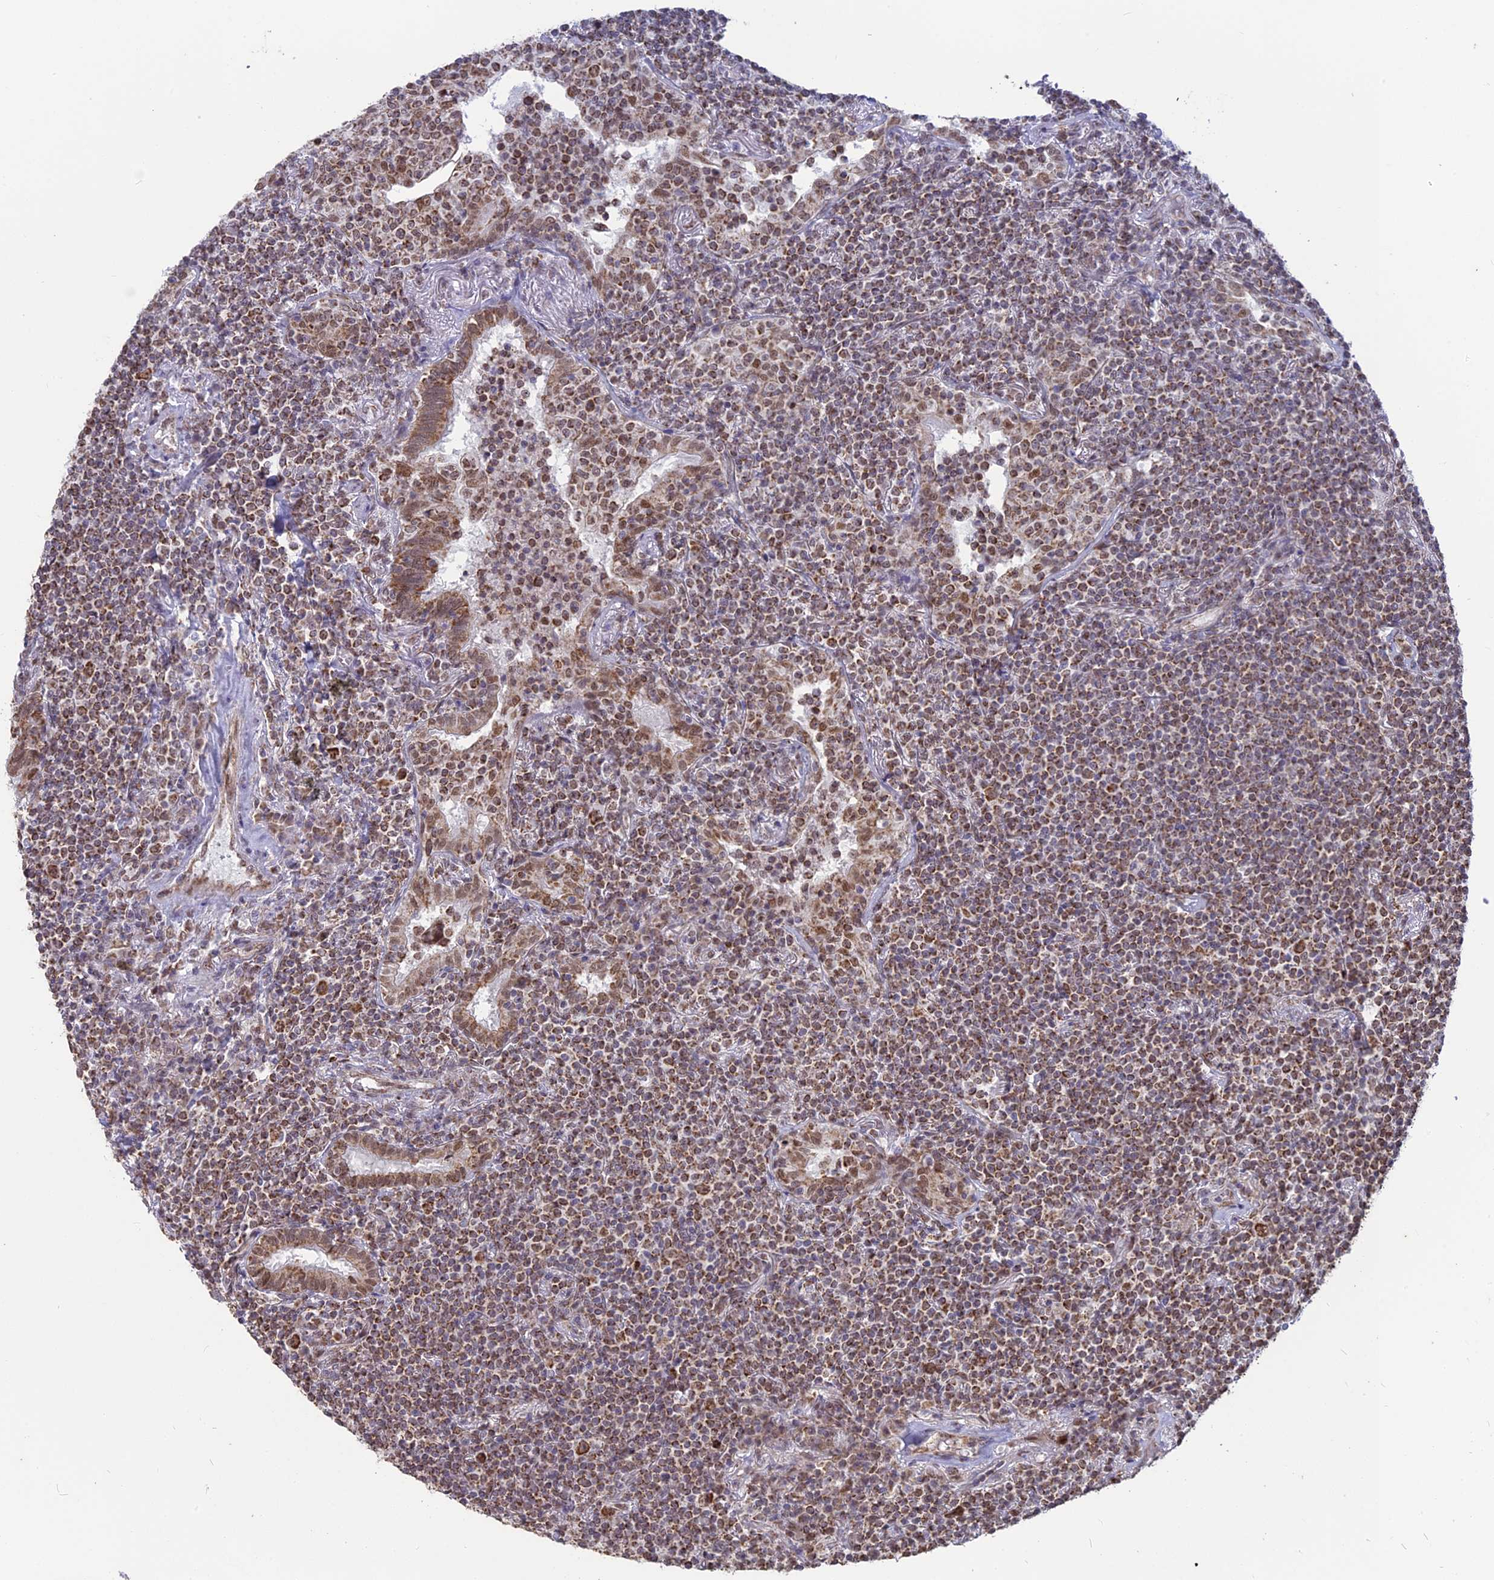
{"staining": {"intensity": "moderate", "quantity": ">75%", "location": "cytoplasmic/membranous"}, "tissue": "lymphoma", "cell_type": "Tumor cells", "image_type": "cancer", "snomed": [{"axis": "morphology", "description": "Malignant lymphoma, non-Hodgkin's type, Low grade"}, {"axis": "topography", "description": "Lung"}], "caption": "Immunohistochemical staining of low-grade malignant lymphoma, non-Hodgkin's type reveals medium levels of moderate cytoplasmic/membranous expression in about >75% of tumor cells.", "gene": "ARHGAP40", "patient": {"sex": "female", "age": 71}}